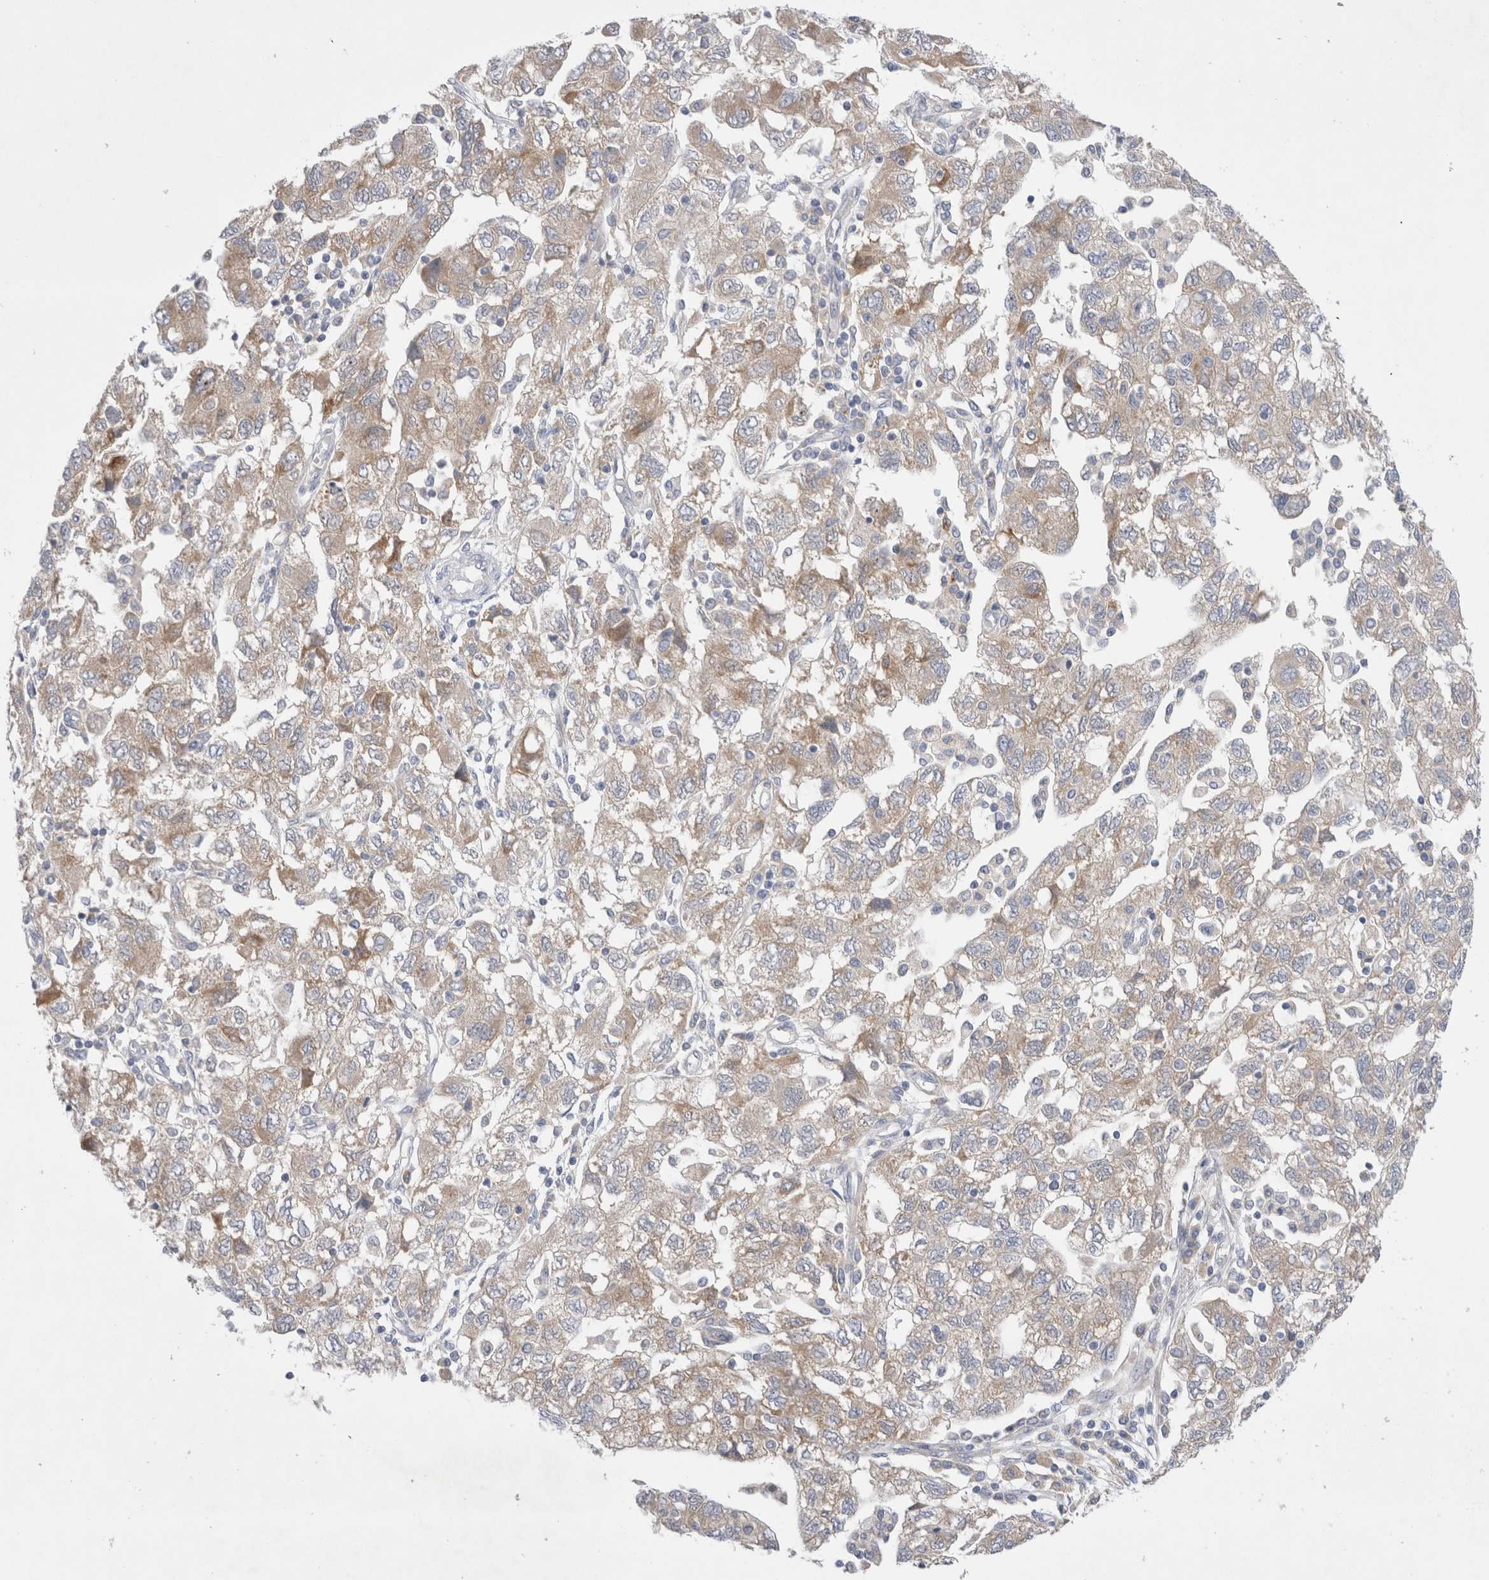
{"staining": {"intensity": "weak", "quantity": "25%-75%", "location": "cytoplasmic/membranous"}, "tissue": "ovarian cancer", "cell_type": "Tumor cells", "image_type": "cancer", "snomed": [{"axis": "morphology", "description": "Carcinoma, NOS"}, {"axis": "morphology", "description": "Cystadenocarcinoma, serous, NOS"}, {"axis": "topography", "description": "Ovary"}], "caption": "Immunohistochemical staining of human ovarian cancer displays weak cytoplasmic/membranous protein expression in approximately 25%-75% of tumor cells.", "gene": "RBM12B", "patient": {"sex": "female", "age": 69}}